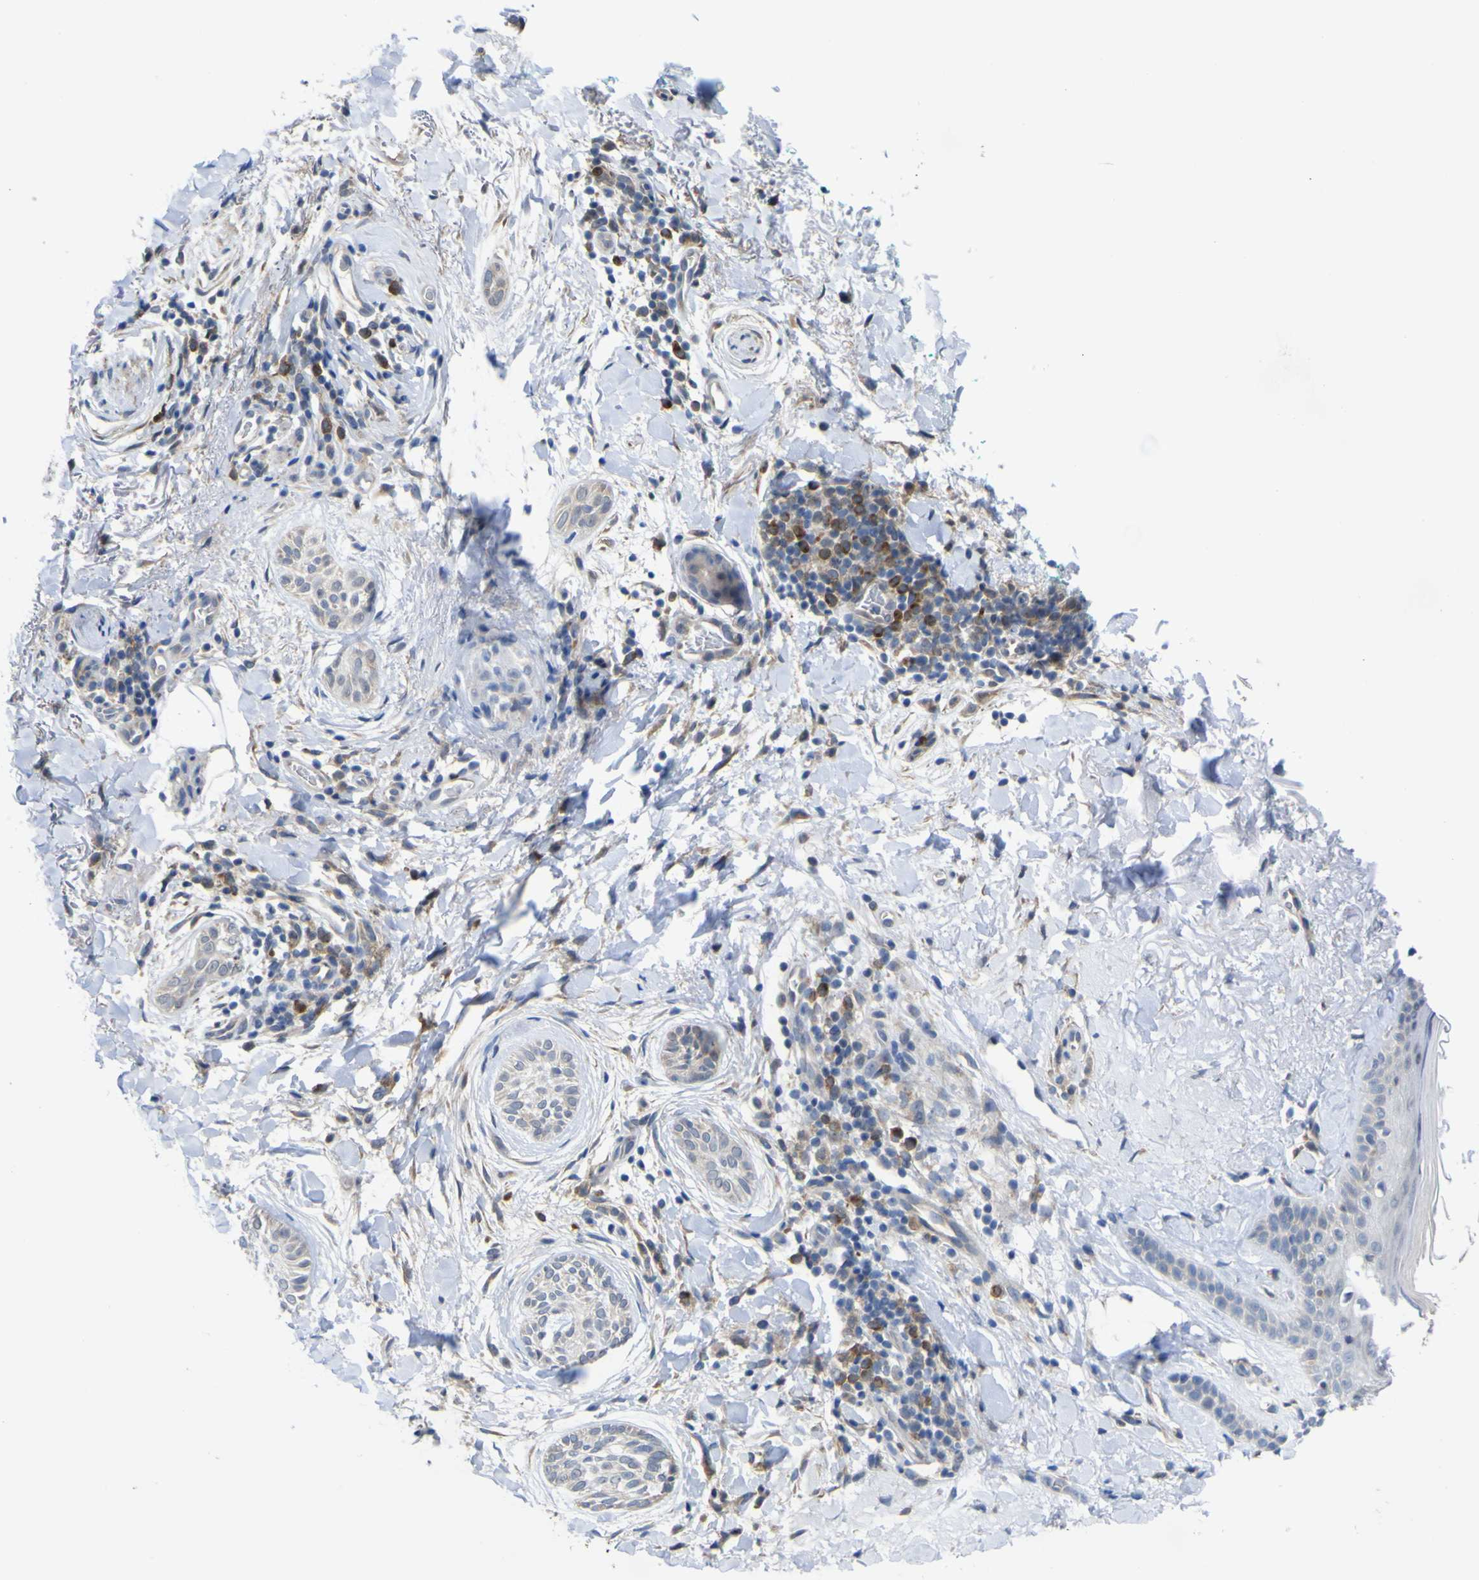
{"staining": {"intensity": "negative", "quantity": "none", "location": "none"}, "tissue": "skin cancer", "cell_type": "Tumor cells", "image_type": "cancer", "snomed": [{"axis": "morphology", "description": "Normal tissue, NOS"}, {"axis": "morphology", "description": "Basal cell carcinoma"}, {"axis": "topography", "description": "Skin"}], "caption": "Immunohistochemistry histopathology image of neoplastic tissue: human skin cancer (basal cell carcinoma) stained with DAB shows no significant protein expression in tumor cells.", "gene": "TNFRSF11A", "patient": {"sex": "female", "age": 71}}